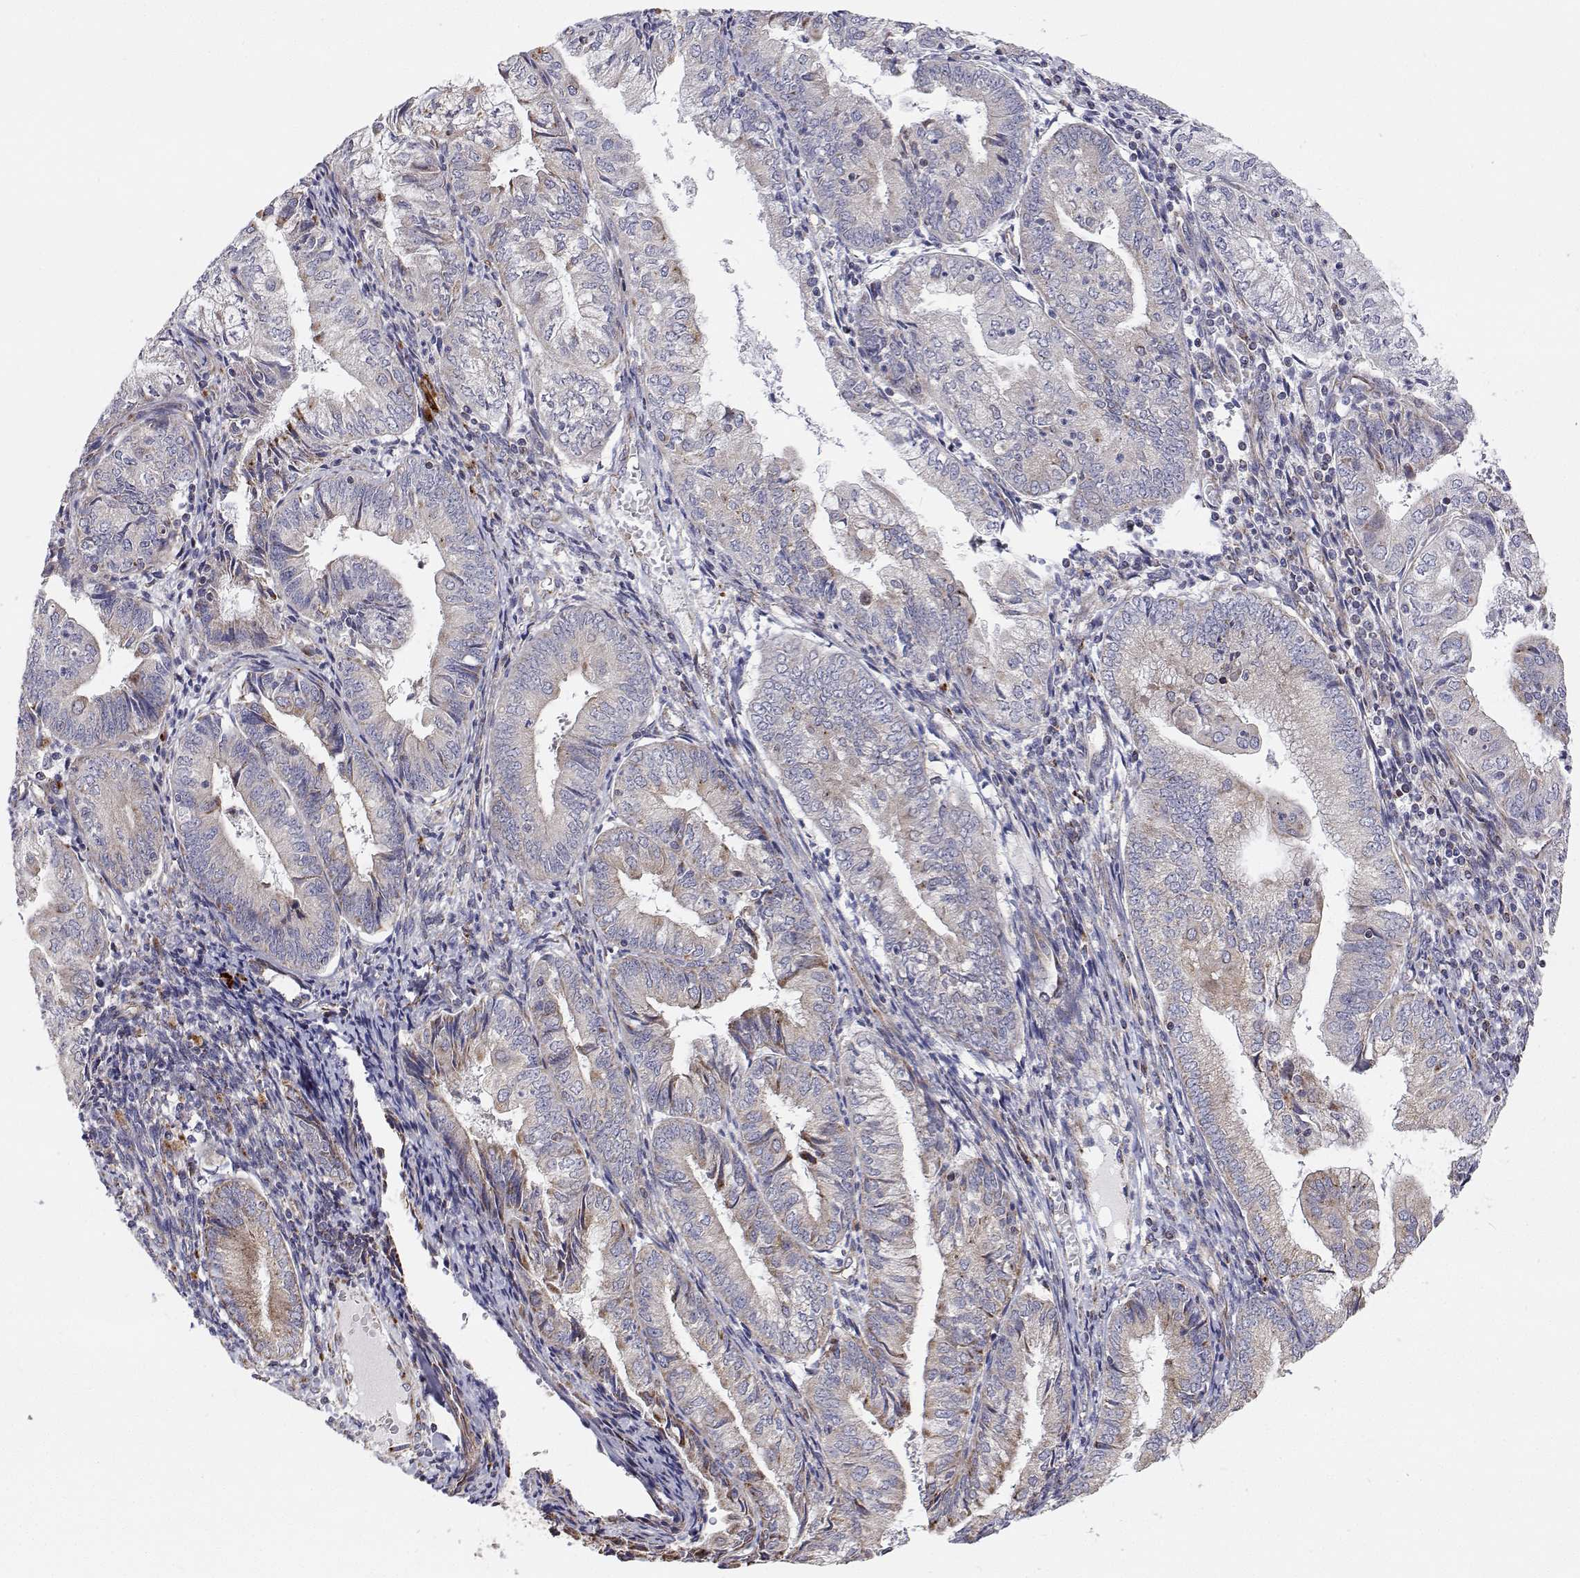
{"staining": {"intensity": "weak", "quantity": "<25%", "location": "cytoplasmic/membranous"}, "tissue": "endometrial cancer", "cell_type": "Tumor cells", "image_type": "cancer", "snomed": [{"axis": "morphology", "description": "Adenocarcinoma, NOS"}, {"axis": "topography", "description": "Endometrium"}], "caption": "The immunohistochemistry photomicrograph has no significant expression in tumor cells of endometrial cancer tissue. (Brightfield microscopy of DAB (3,3'-diaminobenzidine) immunohistochemistry (IHC) at high magnification).", "gene": "SPICE1", "patient": {"sex": "female", "age": 55}}